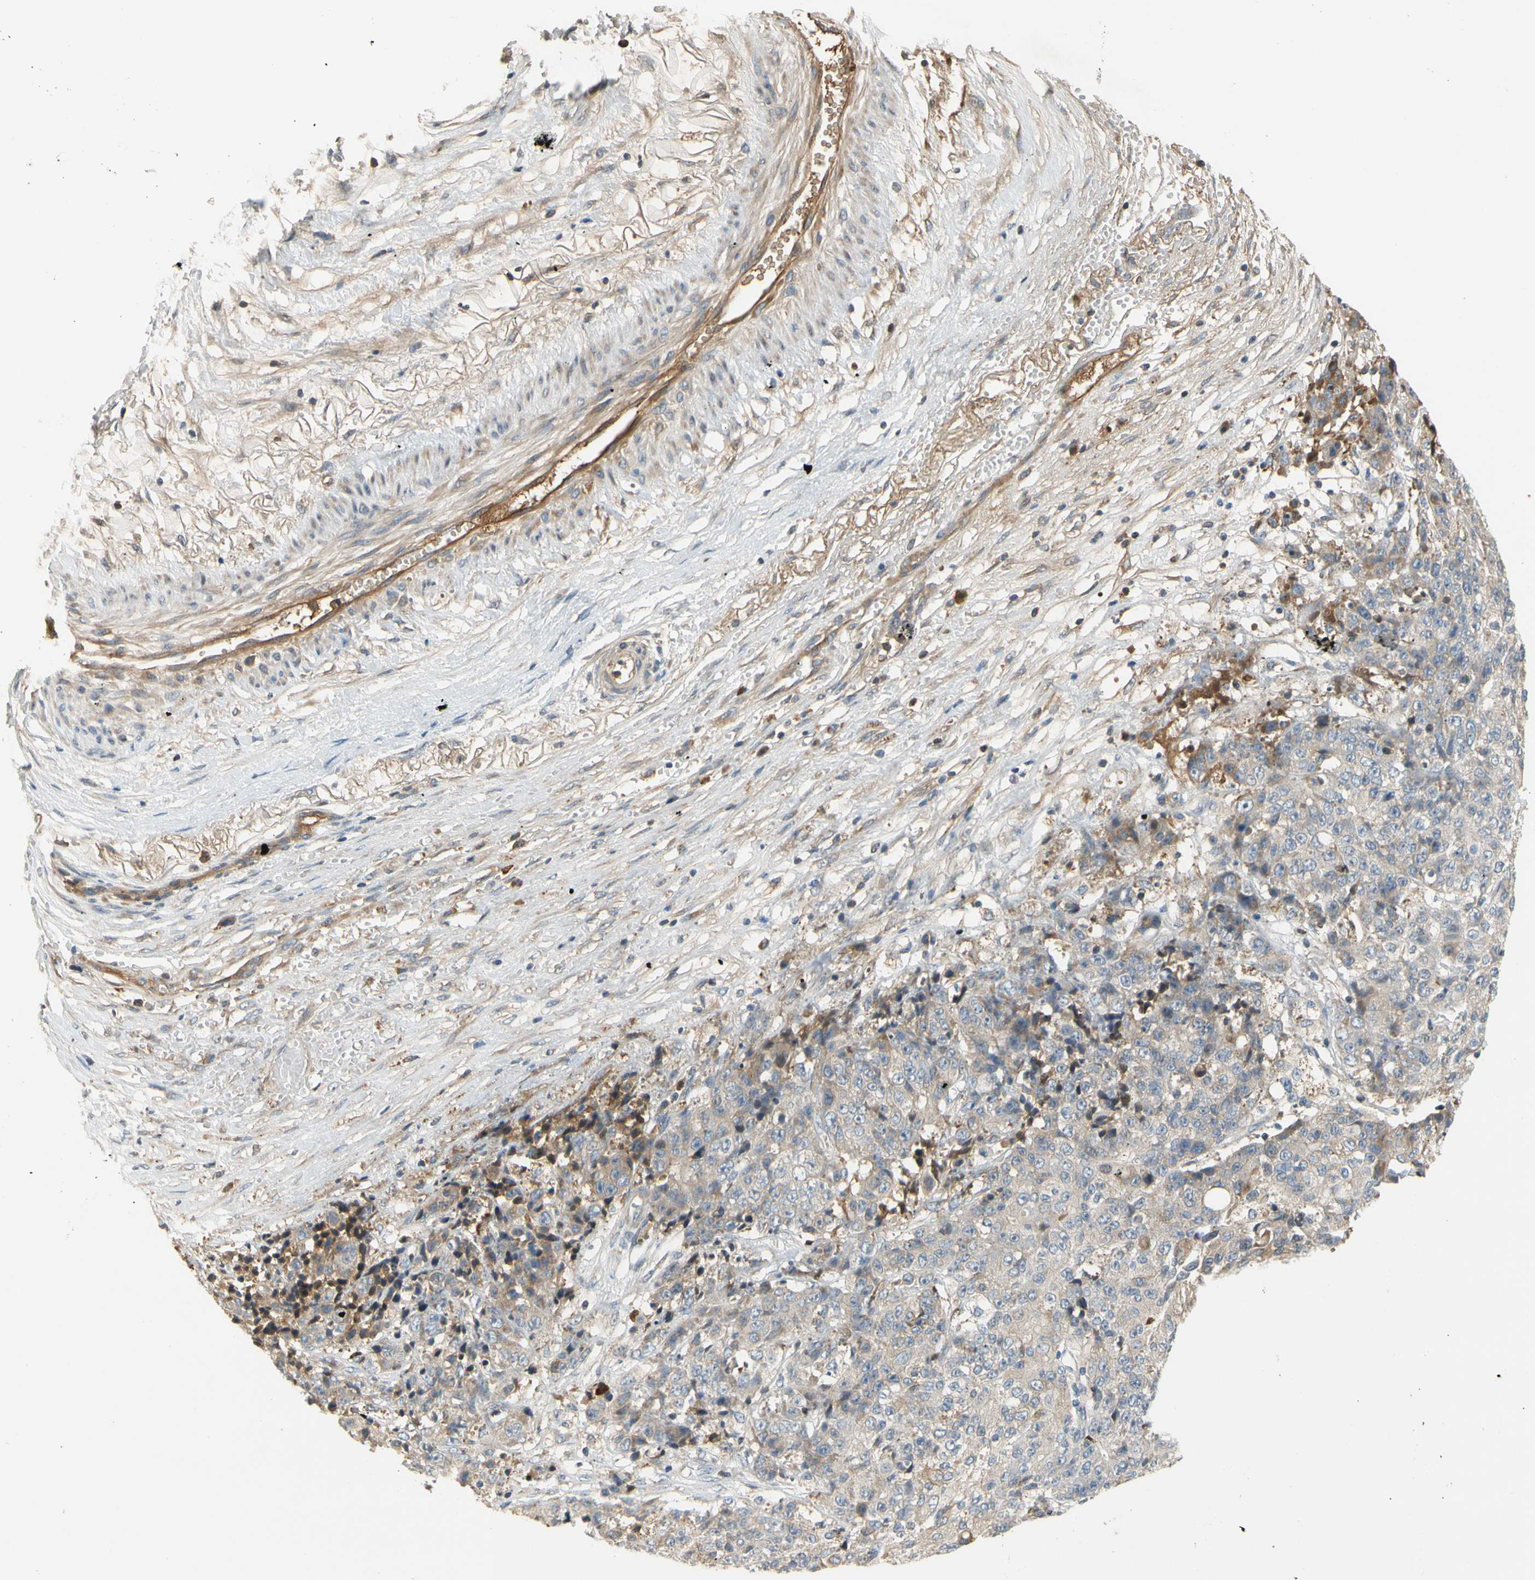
{"staining": {"intensity": "weak", "quantity": ">75%", "location": "cytoplasmic/membranous"}, "tissue": "ovarian cancer", "cell_type": "Tumor cells", "image_type": "cancer", "snomed": [{"axis": "morphology", "description": "Carcinoma, endometroid"}, {"axis": "topography", "description": "Ovary"}], "caption": "This photomicrograph displays immunohistochemistry staining of ovarian cancer (endometroid carcinoma), with low weak cytoplasmic/membranous positivity in approximately >75% of tumor cells.", "gene": "C4A", "patient": {"sex": "female", "age": 42}}